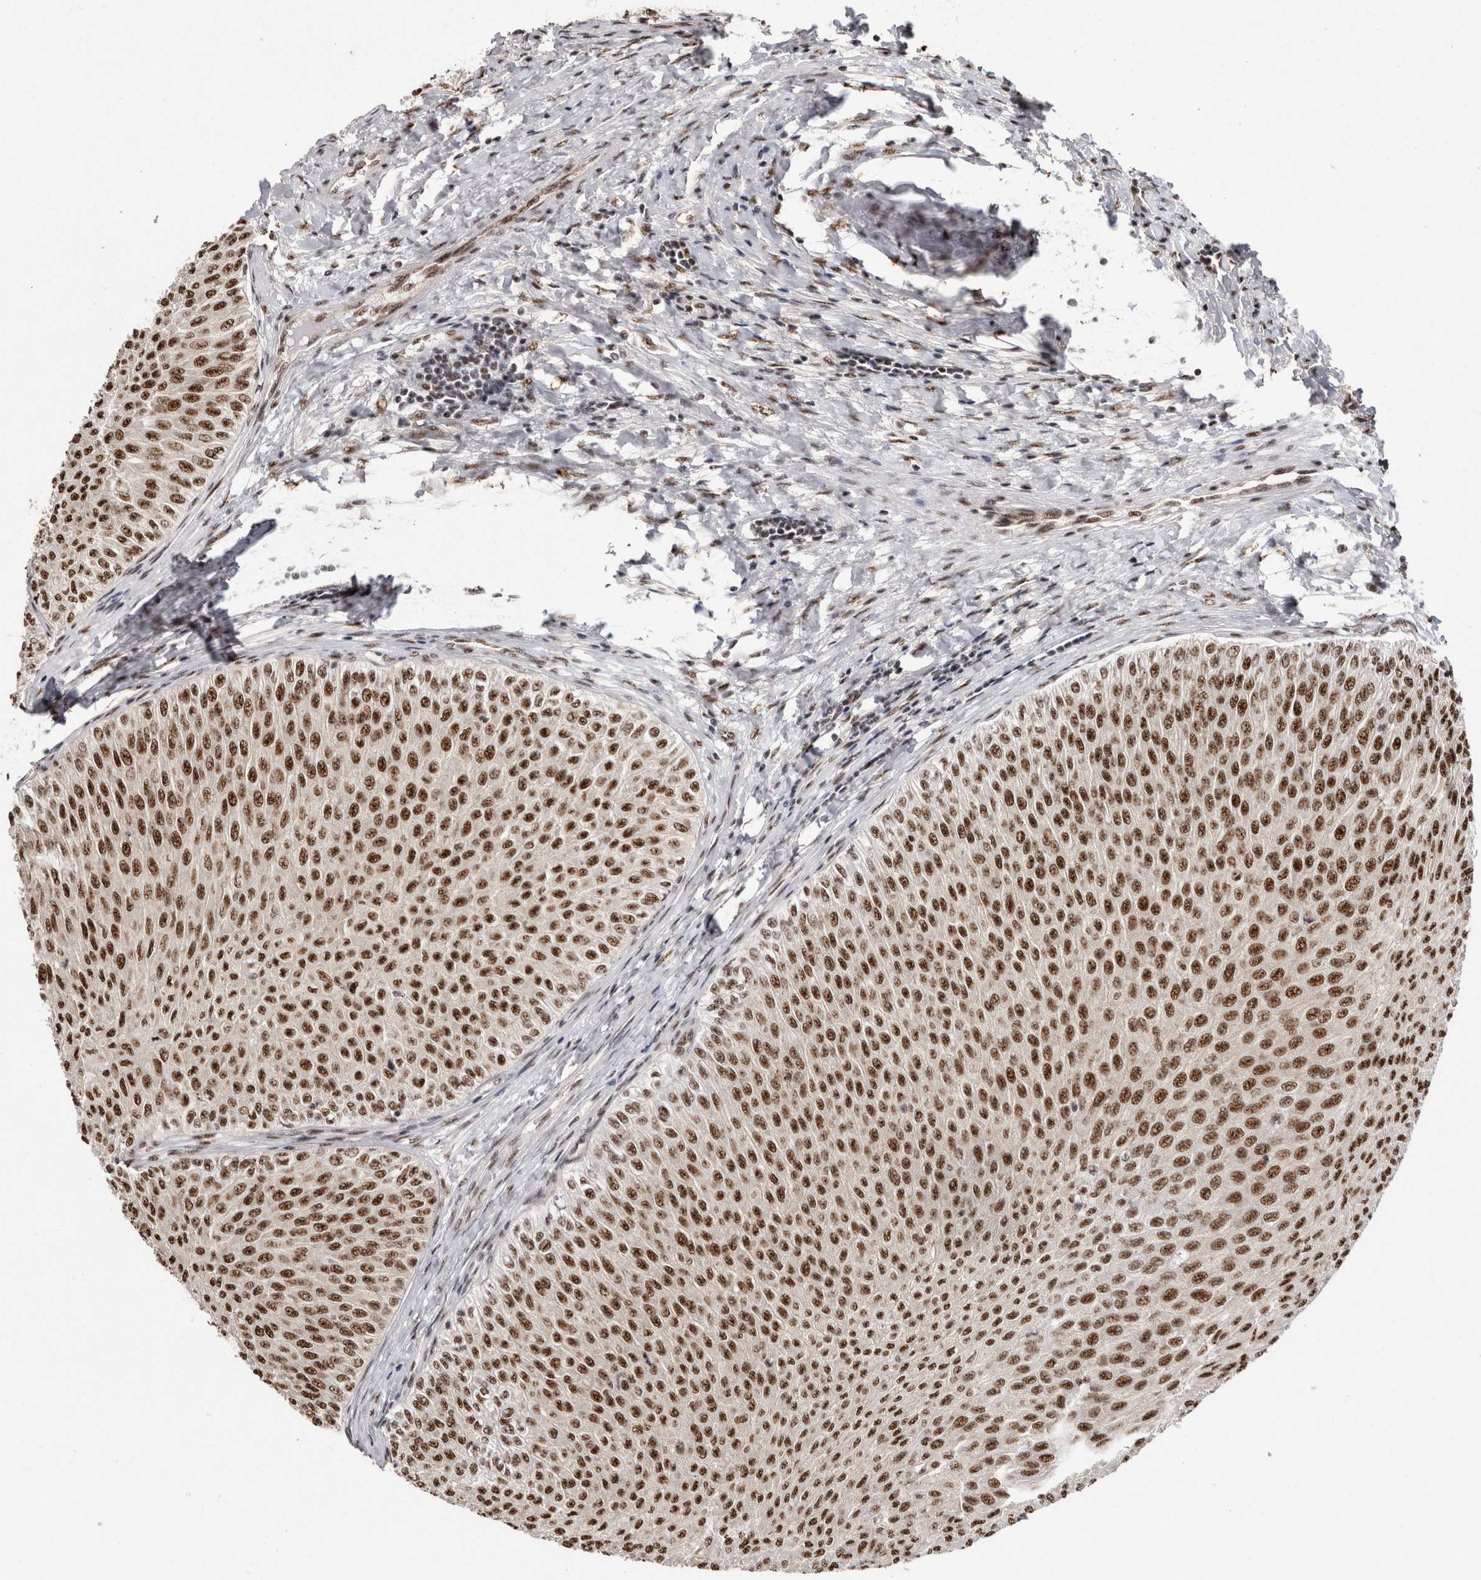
{"staining": {"intensity": "strong", "quantity": ">75%", "location": "nuclear"}, "tissue": "urothelial cancer", "cell_type": "Tumor cells", "image_type": "cancer", "snomed": [{"axis": "morphology", "description": "Urothelial carcinoma, Low grade"}, {"axis": "topography", "description": "Urinary bladder"}], "caption": "Protein staining of urothelial cancer tissue demonstrates strong nuclear expression in approximately >75% of tumor cells.", "gene": "MKNK1", "patient": {"sex": "male", "age": 78}}